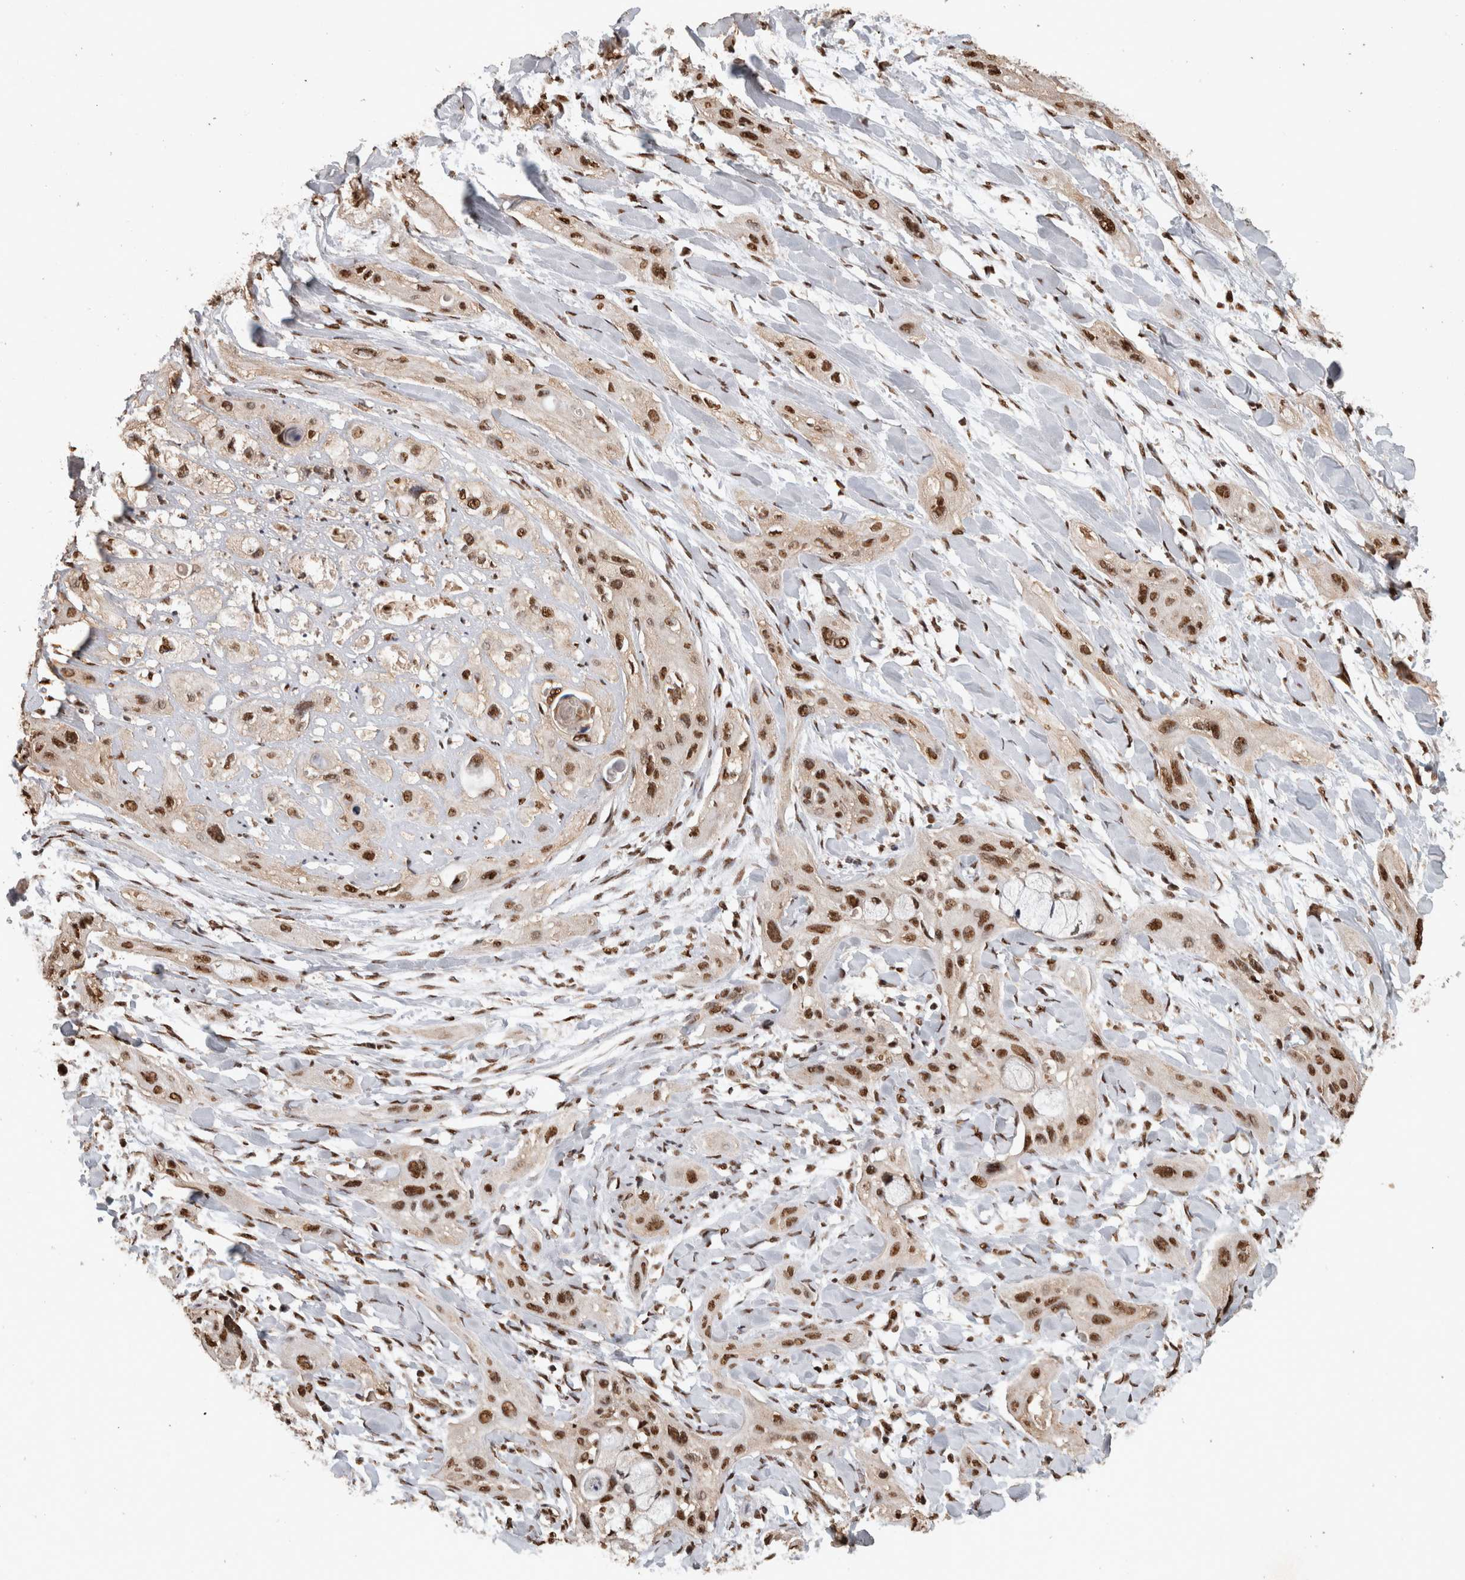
{"staining": {"intensity": "moderate", "quantity": ">75%", "location": "nuclear"}, "tissue": "lung cancer", "cell_type": "Tumor cells", "image_type": "cancer", "snomed": [{"axis": "morphology", "description": "Squamous cell carcinoma, NOS"}, {"axis": "topography", "description": "Lung"}], "caption": "The micrograph reveals a brown stain indicating the presence of a protein in the nuclear of tumor cells in lung cancer (squamous cell carcinoma).", "gene": "RAD50", "patient": {"sex": "female", "age": 47}}